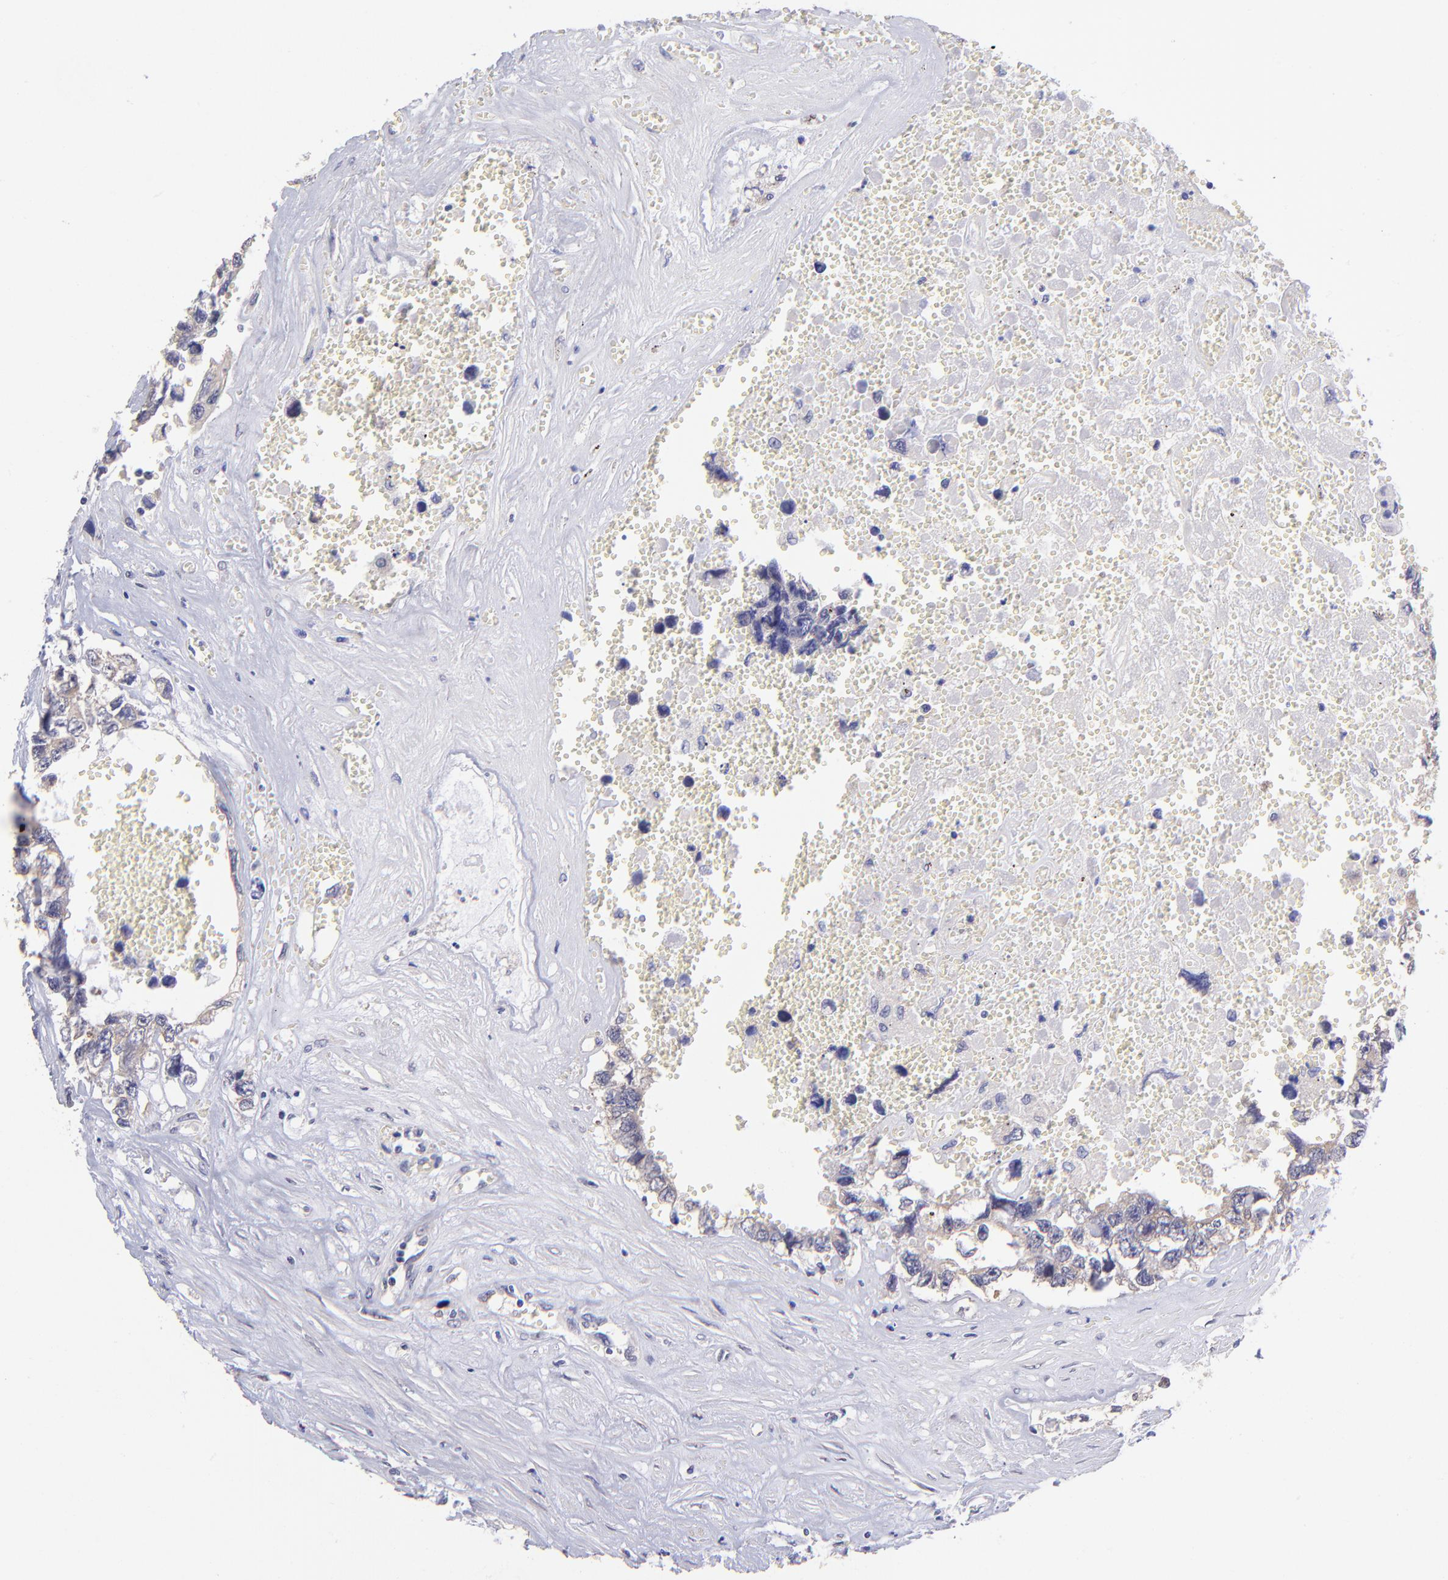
{"staining": {"intensity": "weak", "quantity": ">75%", "location": "cytoplasmic/membranous"}, "tissue": "testis cancer", "cell_type": "Tumor cells", "image_type": "cancer", "snomed": [{"axis": "morphology", "description": "Carcinoma, Embryonal, NOS"}, {"axis": "topography", "description": "Testis"}], "caption": "Tumor cells reveal low levels of weak cytoplasmic/membranous staining in about >75% of cells in testis embryonal carcinoma. The staining is performed using DAB (3,3'-diaminobenzidine) brown chromogen to label protein expression. The nuclei are counter-stained blue using hematoxylin.", "gene": "NSF", "patient": {"sex": "male", "age": 31}}